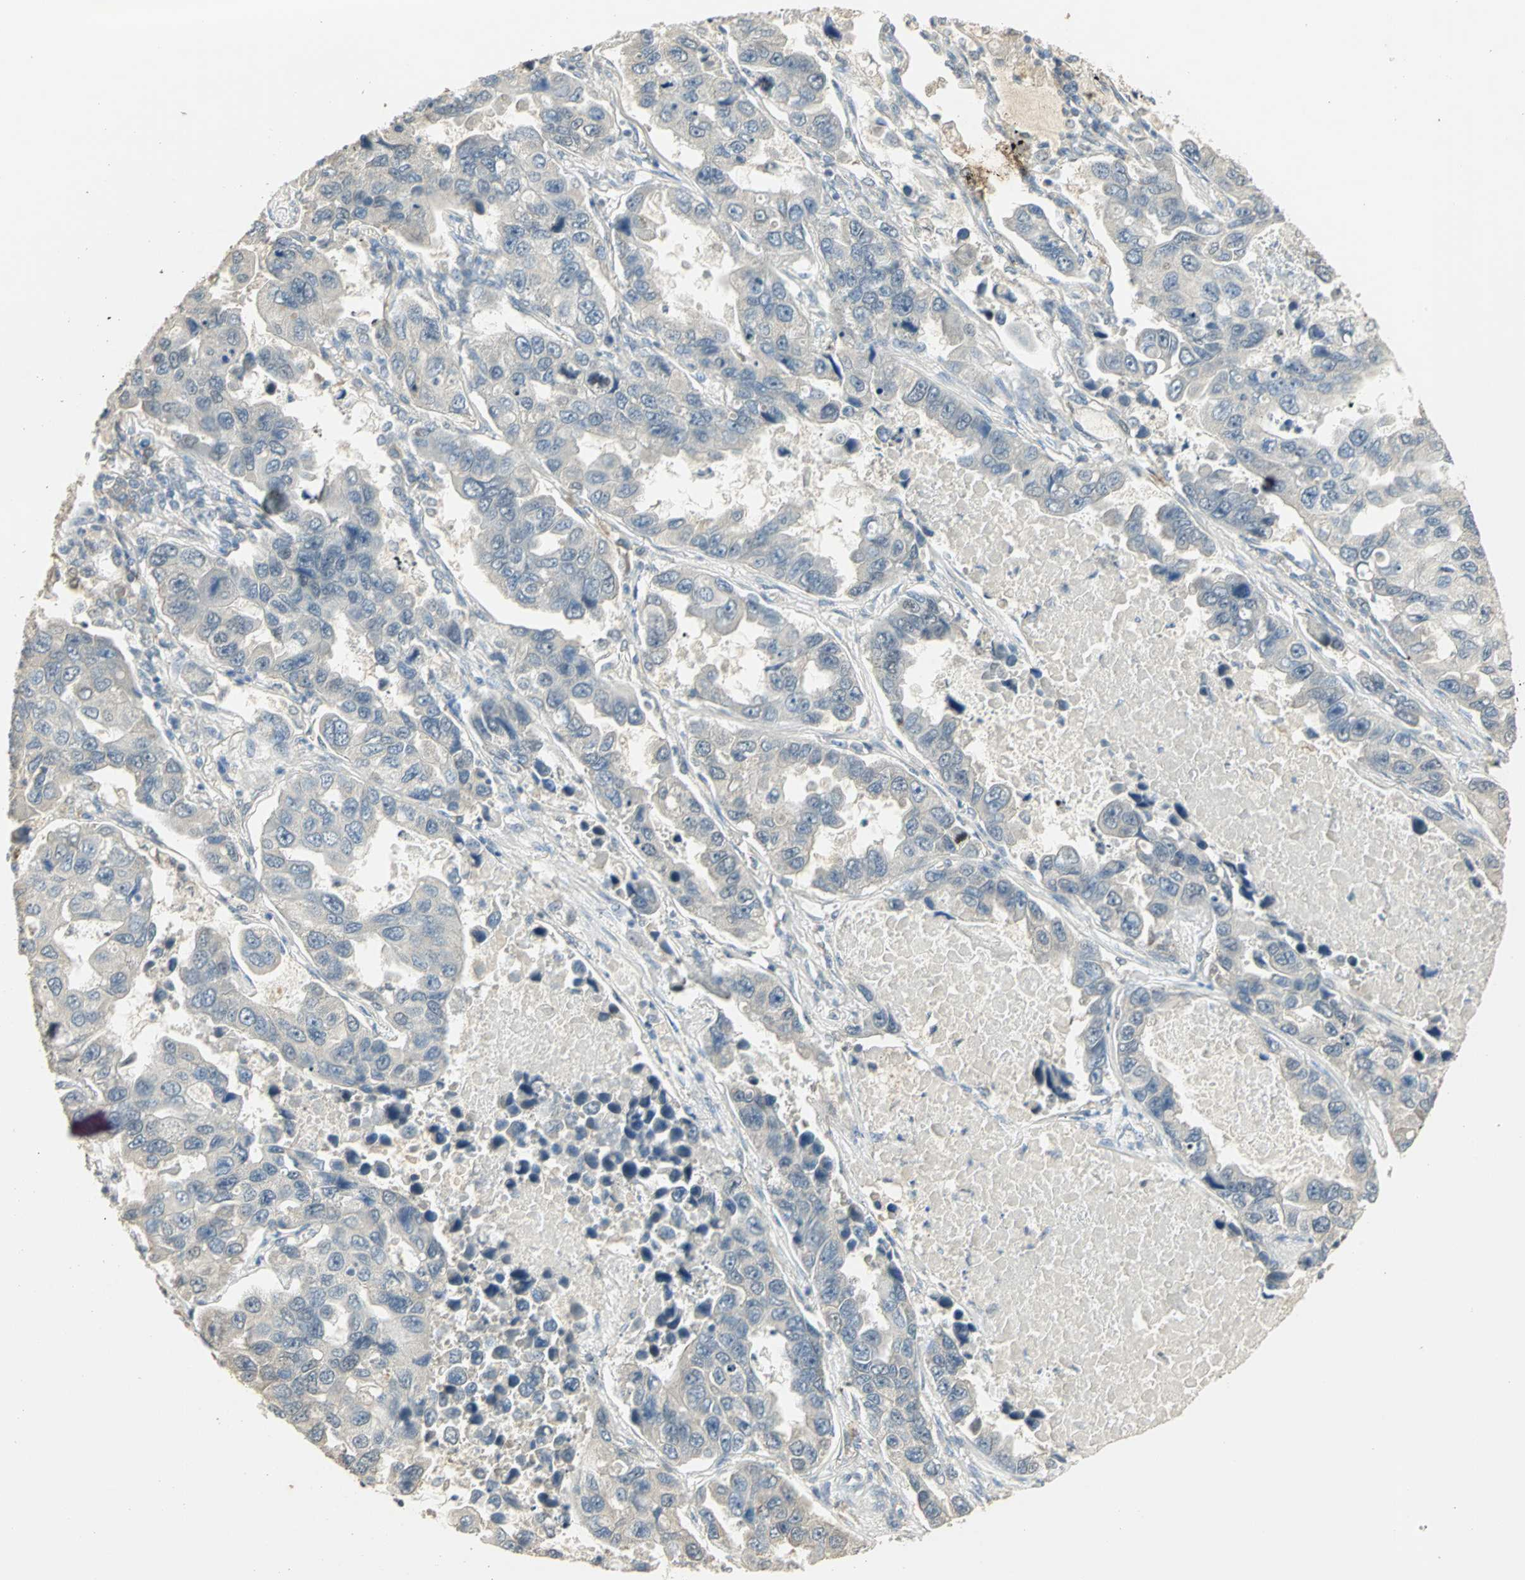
{"staining": {"intensity": "strong", "quantity": "<25%", "location": "nuclear"}, "tissue": "lung cancer", "cell_type": "Tumor cells", "image_type": "cancer", "snomed": [{"axis": "morphology", "description": "Adenocarcinoma, NOS"}, {"axis": "topography", "description": "Lung"}], "caption": "IHC staining of adenocarcinoma (lung), which demonstrates medium levels of strong nuclear staining in approximately <25% of tumor cells indicating strong nuclear protein staining. The staining was performed using DAB (3,3'-diaminobenzidine) (brown) for protein detection and nuclei were counterstained in hematoxylin (blue).", "gene": "AK6", "patient": {"sex": "male", "age": 64}}